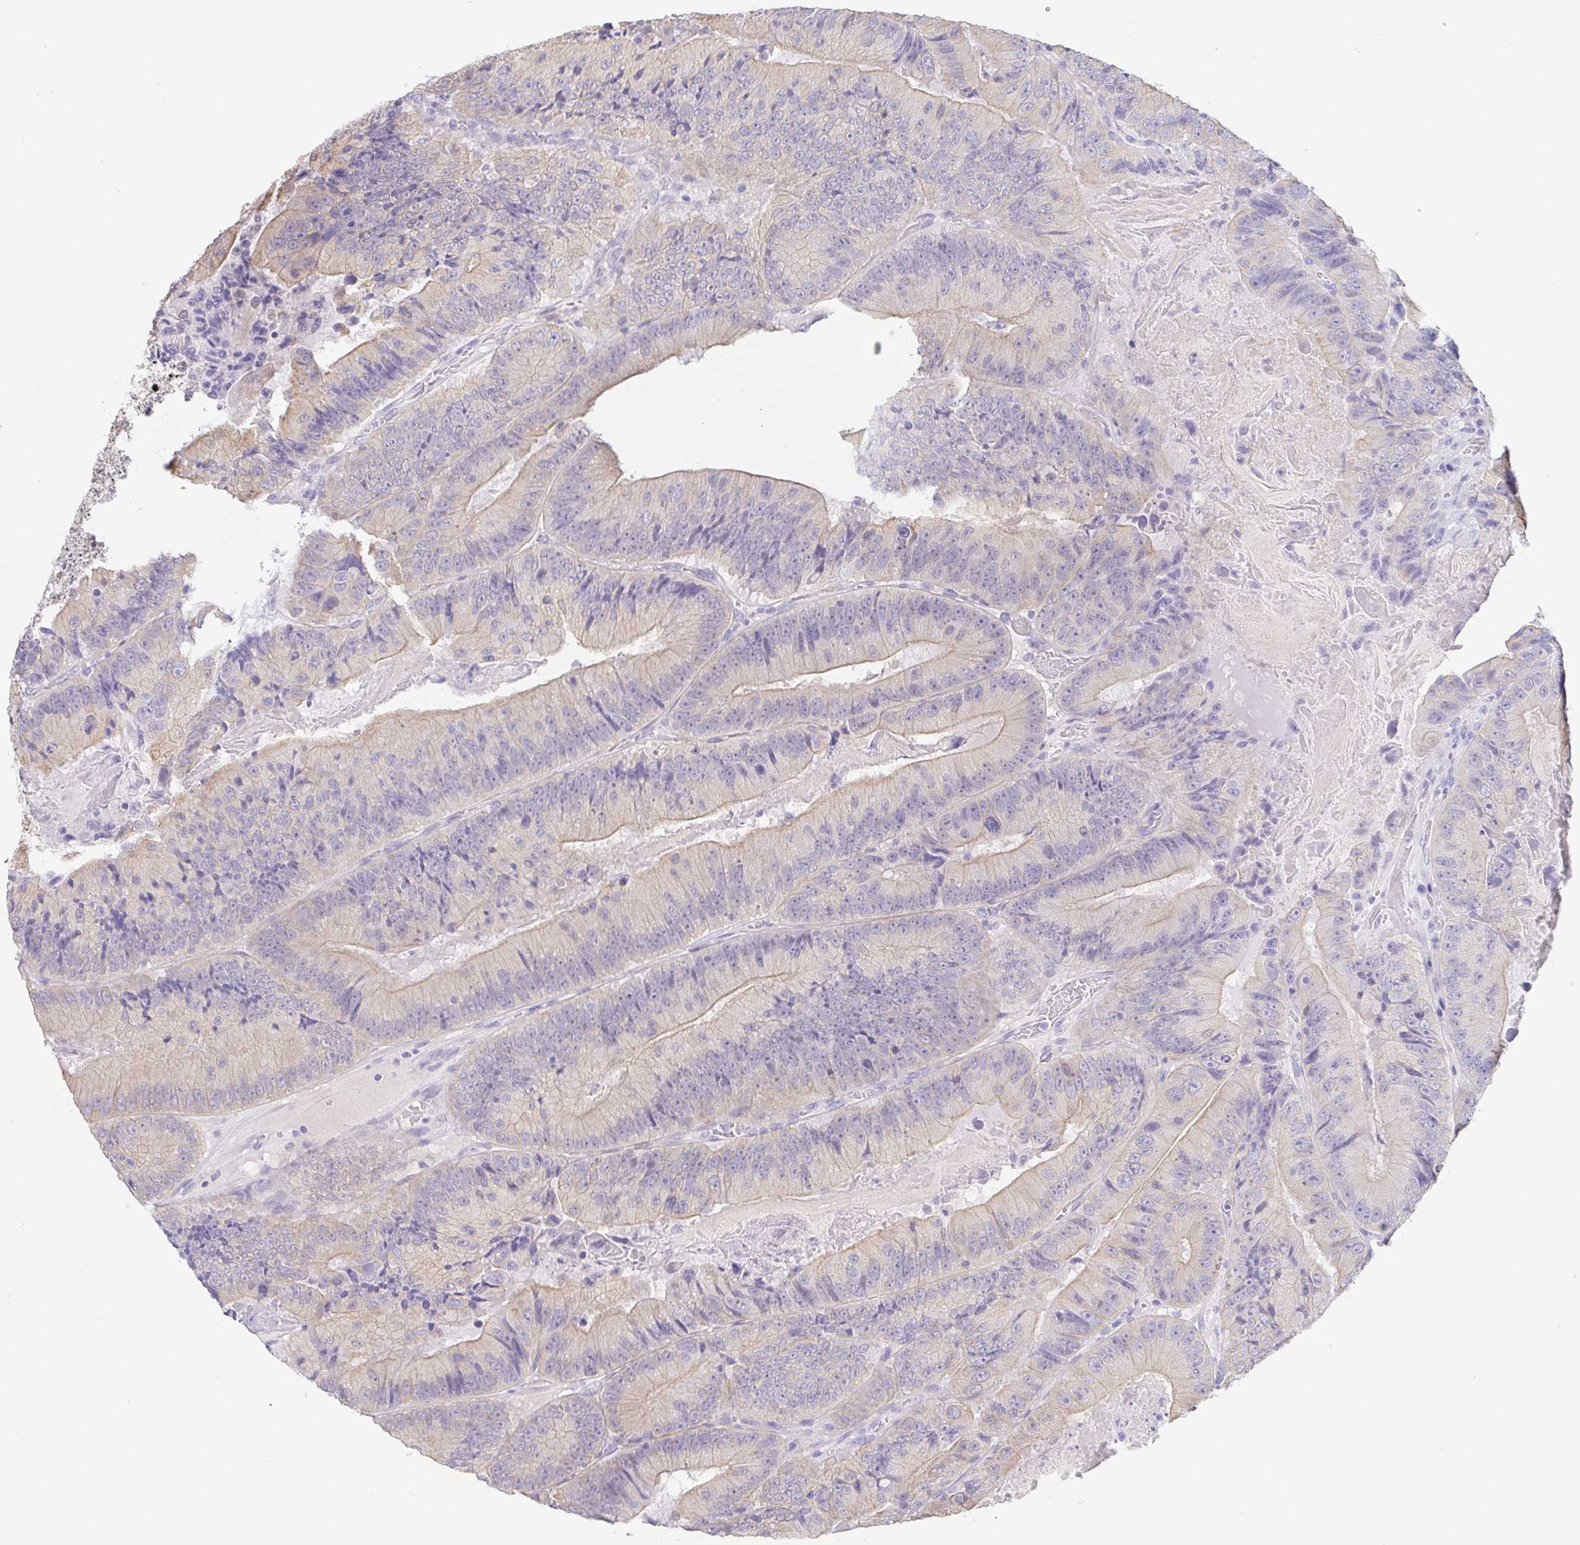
{"staining": {"intensity": "weak", "quantity": "<25%", "location": "cytoplasmic/membranous"}, "tissue": "colorectal cancer", "cell_type": "Tumor cells", "image_type": "cancer", "snomed": [{"axis": "morphology", "description": "Adenocarcinoma, NOS"}, {"axis": "topography", "description": "Colon"}], "caption": "High power microscopy image of an immunohistochemistry (IHC) histopathology image of colorectal cancer (adenocarcinoma), revealing no significant expression in tumor cells.", "gene": "FABP3", "patient": {"sex": "female", "age": 86}}